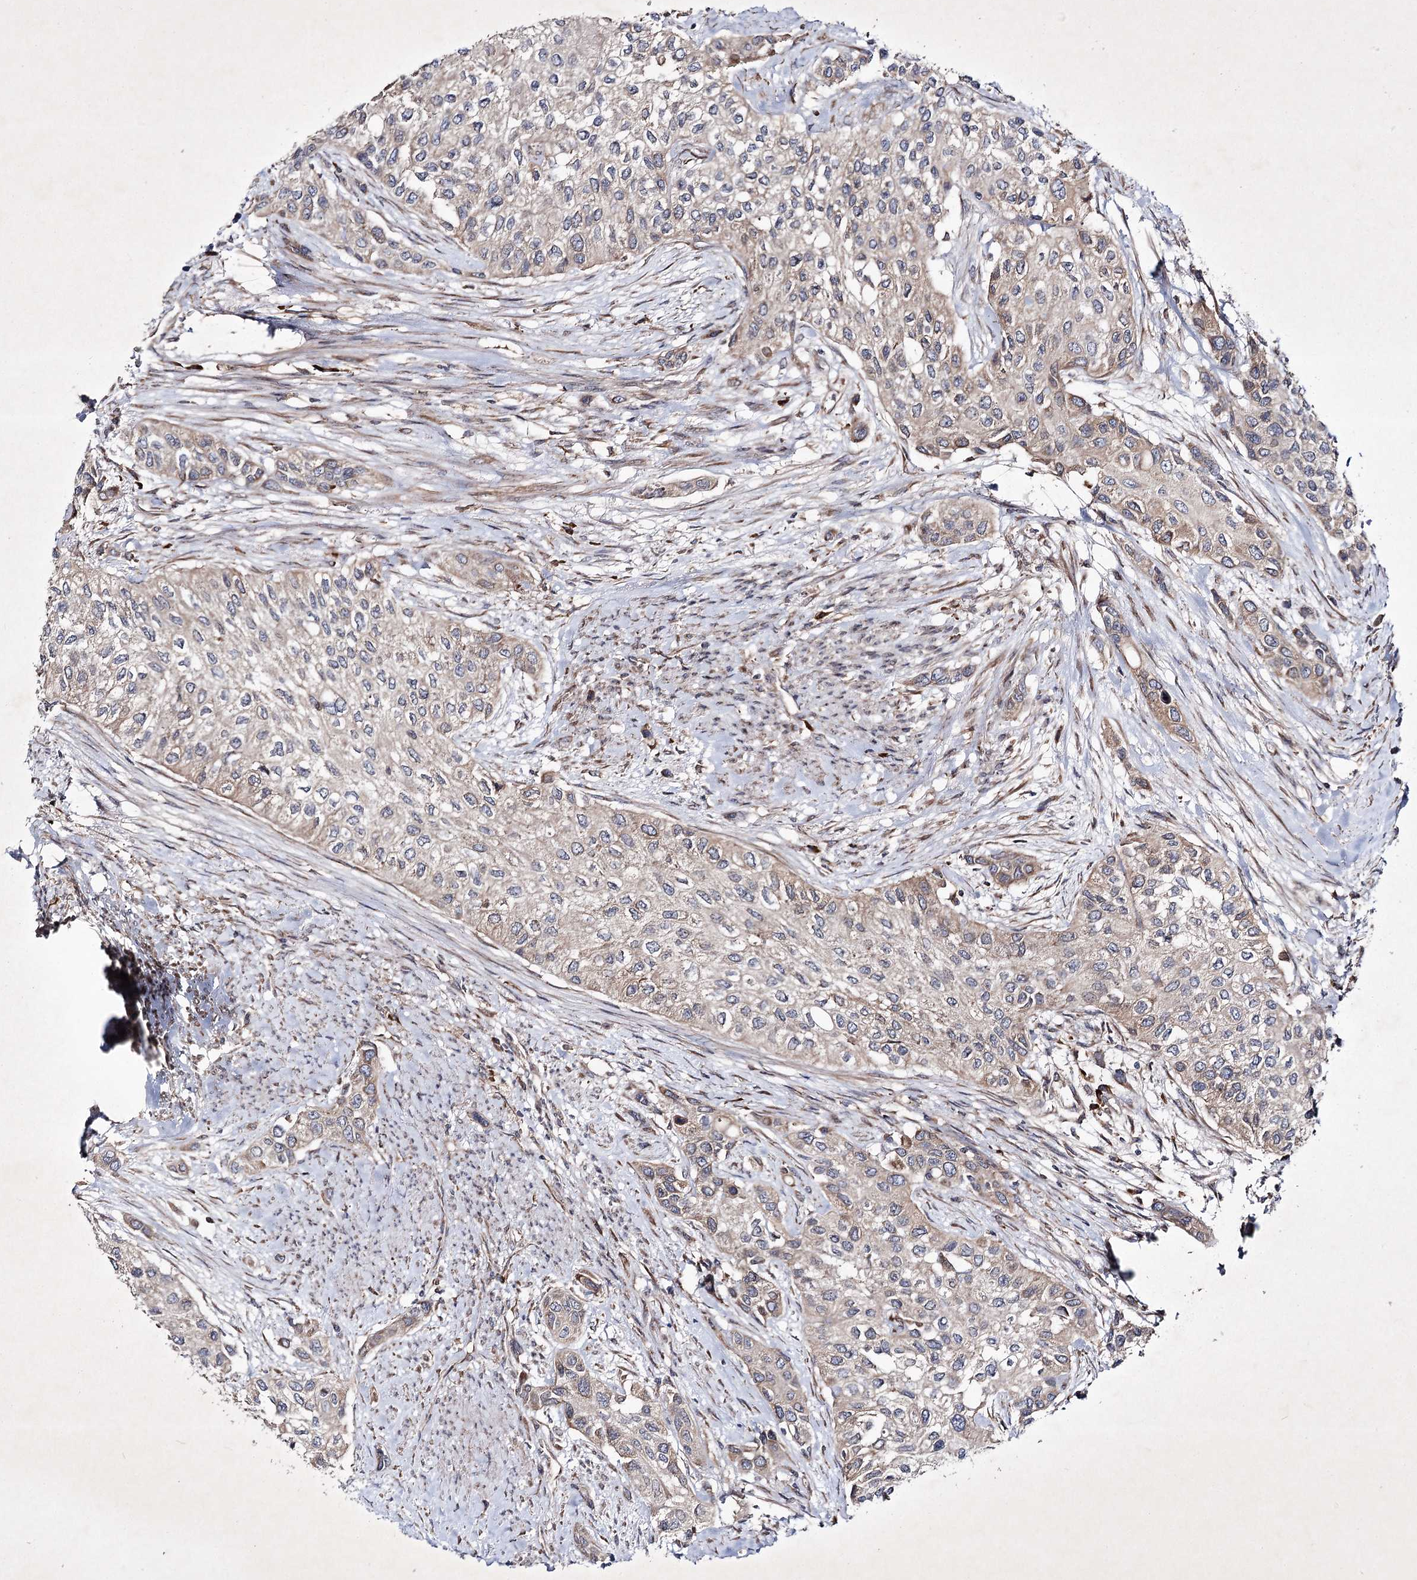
{"staining": {"intensity": "weak", "quantity": "25%-75%", "location": "cytoplasmic/membranous"}, "tissue": "urothelial cancer", "cell_type": "Tumor cells", "image_type": "cancer", "snomed": [{"axis": "morphology", "description": "Normal tissue, NOS"}, {"axis": "morphology", "description": "Urothelial carcinoma, High grade"}, {"axis": "topography", "description": "Vascular tissue"}, {"axis": "topography", "description": "Urinary bladder"}], "caption": "The histopathology image exhibits a brown stain indicating the presence of a protein in the cytoplasmic/membranous of tumor cells in urothelial cancer.", "gene": "ALG9", "patient": {"sex": "female", "age": 56}}